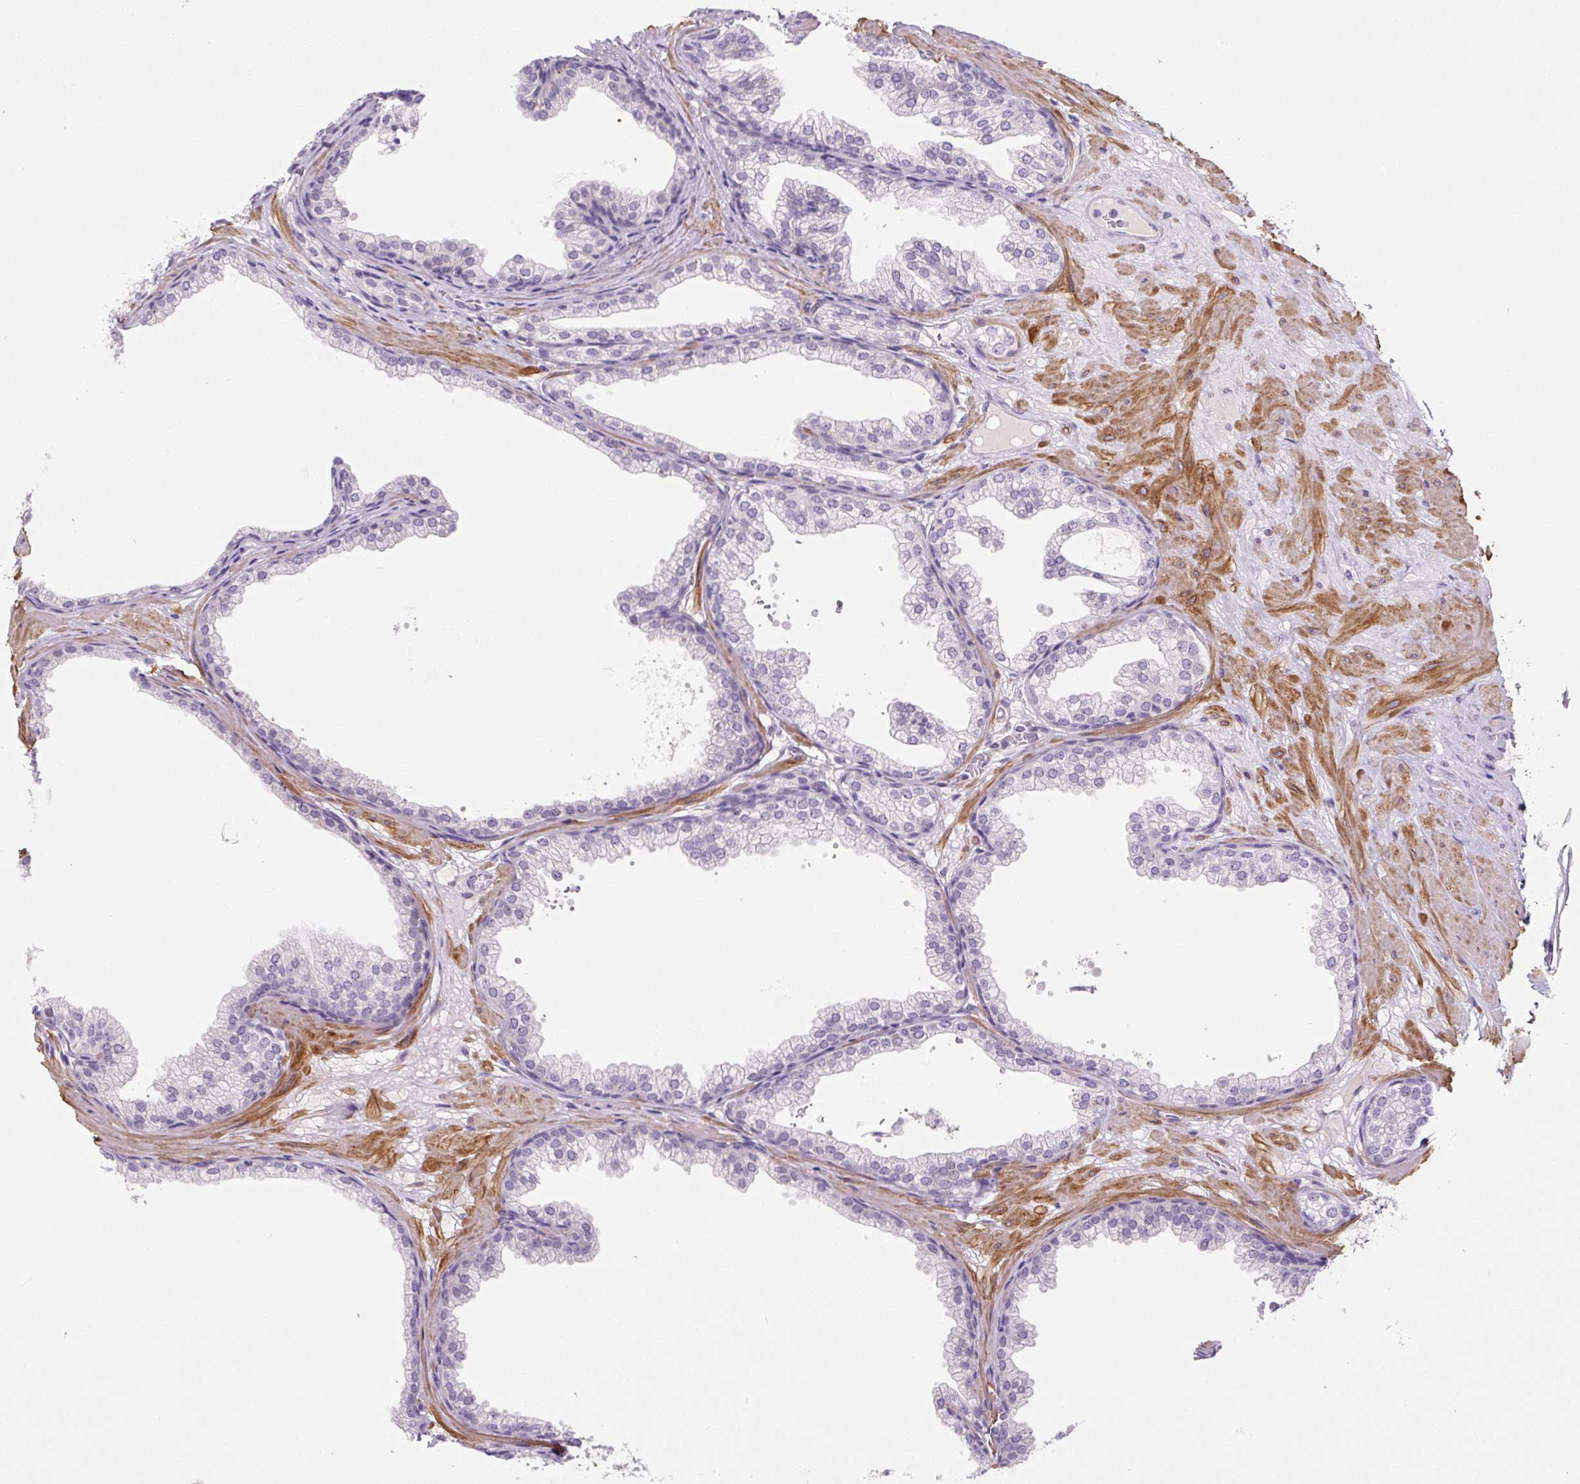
{"staining": {"intensity": "negative", "quantity": "none", "location": "none"}, "tissue": "prostate", "cell_type": "Glandular cells", "image_type": "normal", "snomed": [{"axis": "morphology", "description": "Normal tissue, NOS"}, {"axis": "topography", "description": "Prostate"}], "caption": "There is no significant staining in glandular cells of prostate. (Stains: DAB (3,3'-diaminobenzidine) immunohistochemistry with hematoxylin counter stain, Microscopy: brightfield microscopy at high magnification).", "gene": "CCL25", "patient": {"sex": "male", "age": 37}}